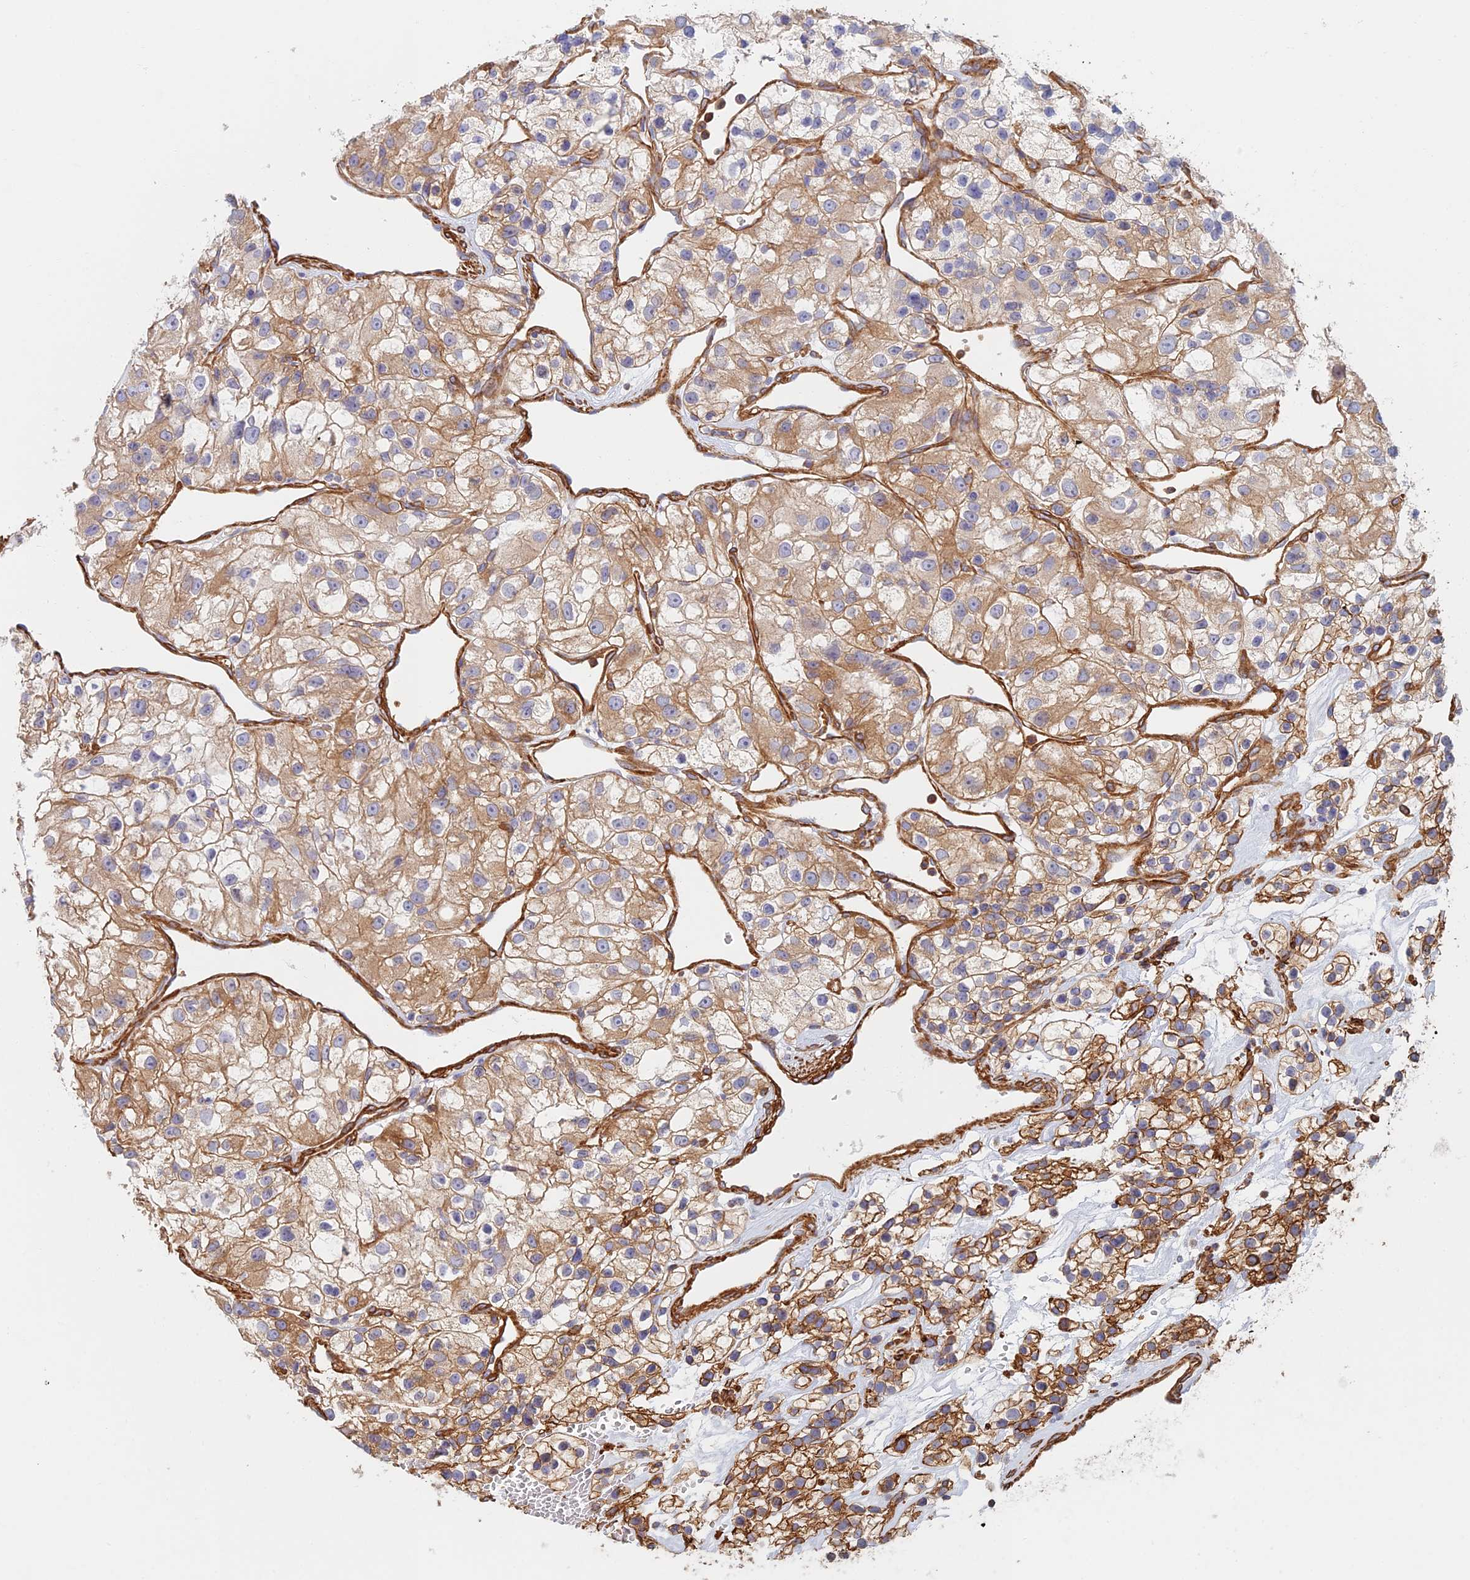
{"staining": {"intensity": "moderate", "quantity": ">75%", "location": "cytoplasmic/membranous"}, "tissue": "renal cancer", "cell_type": "Tumor cells", "image_type": "cancer", "snomed": [{"axis": "morphology", "description": "Adenocarcinoma, NOS"}, {"axis": "topography", "description": "Kidney"}], "caption": "Moderate cytoplasmic/membranous protein staining is present in about >75% of tumor cells in renal adenocarcinoma.", "gene": "PAK4", "patient": {"sex": "female", "age": 57}}